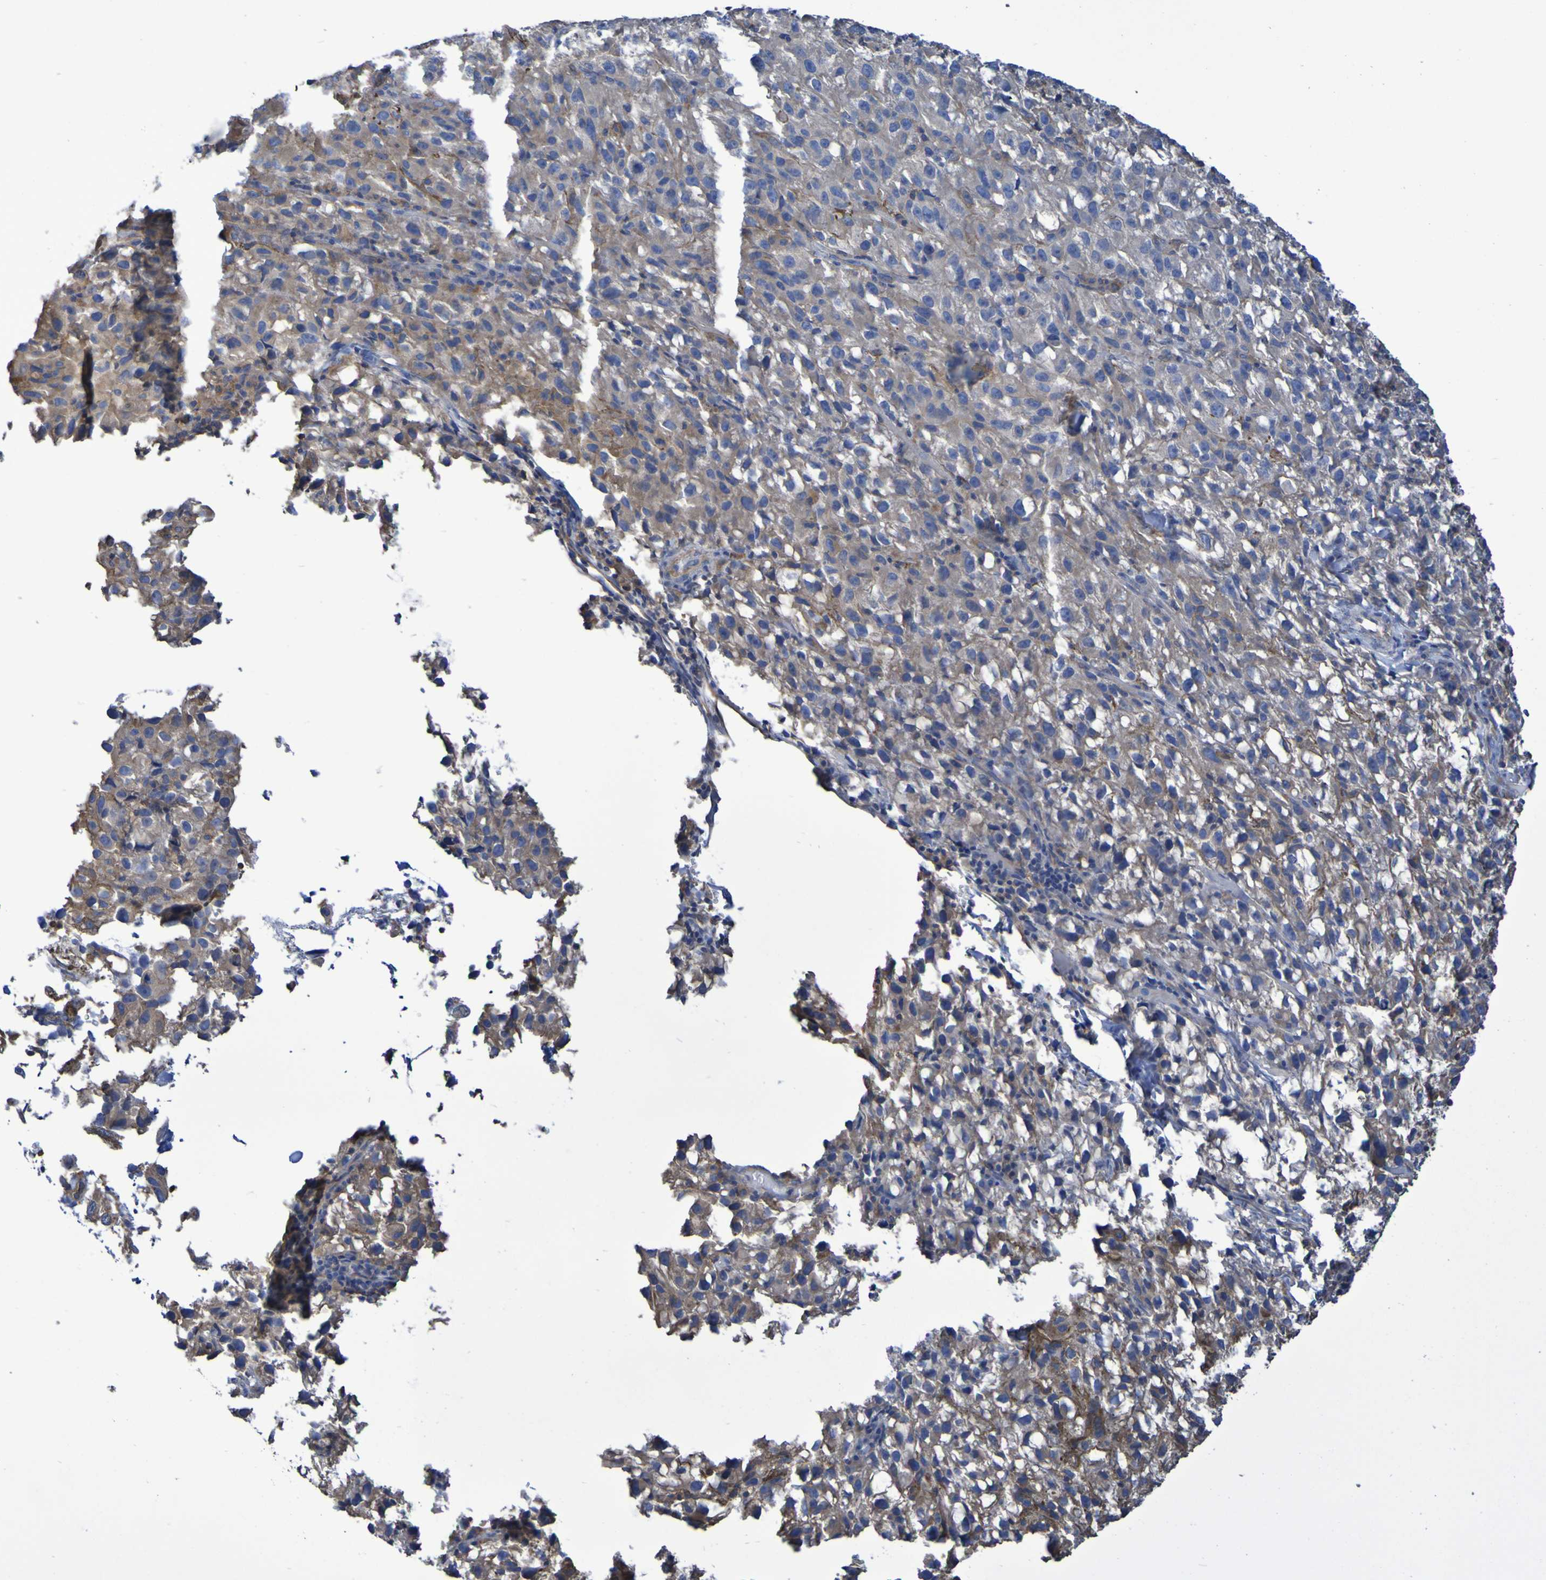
{"staining": {"intensity": "weak", "quantity": "<25%", "location": "cytoplasmic/membranous"}, "tissue": "melanoma", "cell_type": "Tumor cells", "image_type": "cancer", "snomed": [{"axis": "morphology", "description": "Malignant melanoma, NOS"}, {"axis": "topography", "description": "Skin"}], "caption": "An immunohistochemistry (IHC) image of malignant melanoma is shown. There is no staining in tumor cells of malignant melanoma.", "gene": "SYNJ1", "patient": {"sex": "female", "age": 104}}